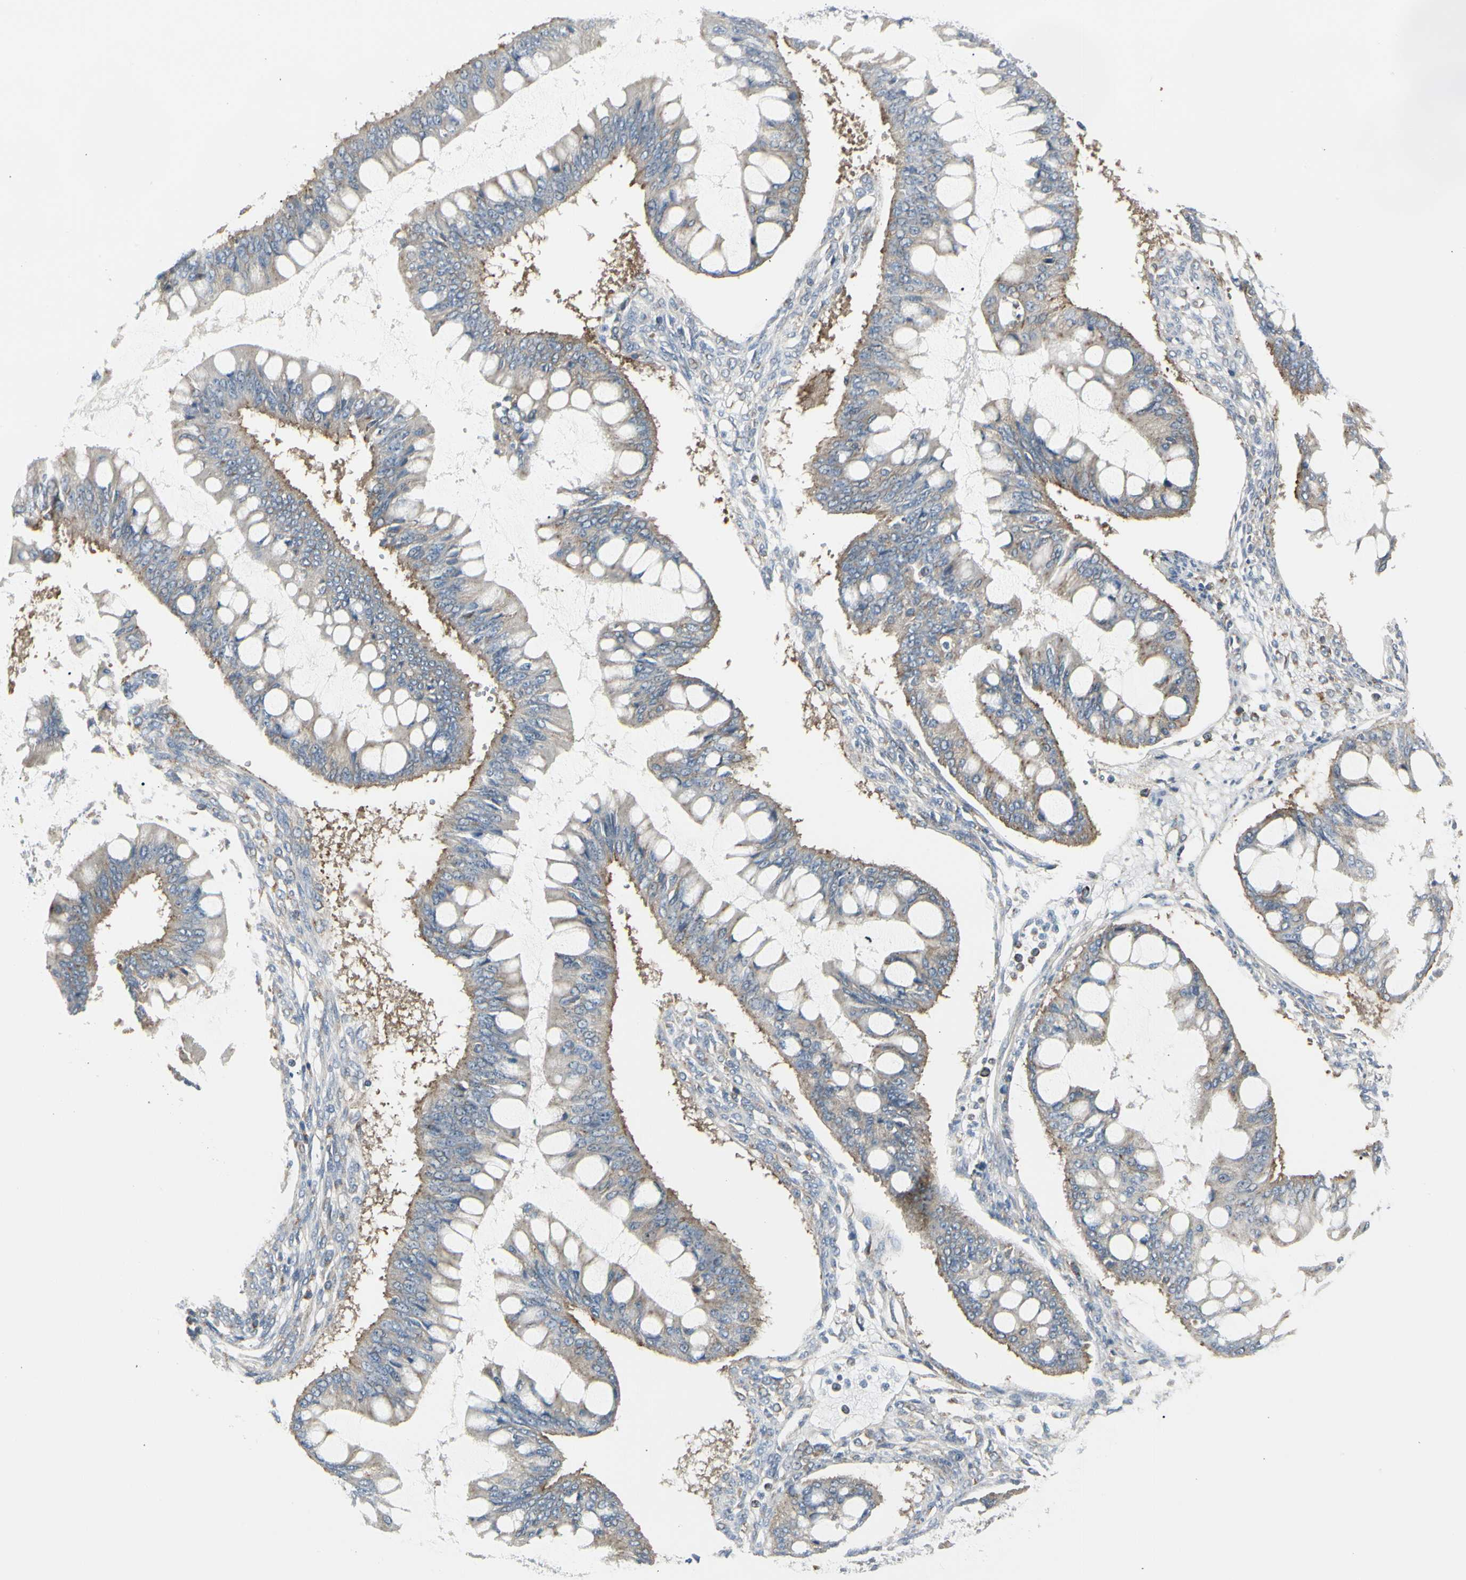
{"staining": {"intensity": "moderate", "quantity": "<25%", "location": "cytoplasmic/membranous"}, "tissue": "ovarian cancer", "cell_type": "Tumor cells", "image_type": "cancer", "snomed": [{"axis": "morphology", "description": "Cystadenocarcinoma, mucinous, NOS"}, {"axis": "topography", "description": "Ovary"}], "caption": "Tumor cells exhibit low levels of moderate cytoplasmic/membranous staining in approximately <25% of cells in ovarian cancer.", "gene": "ATP6V1B2", "patient": {"sex": "female", "age": 73}}